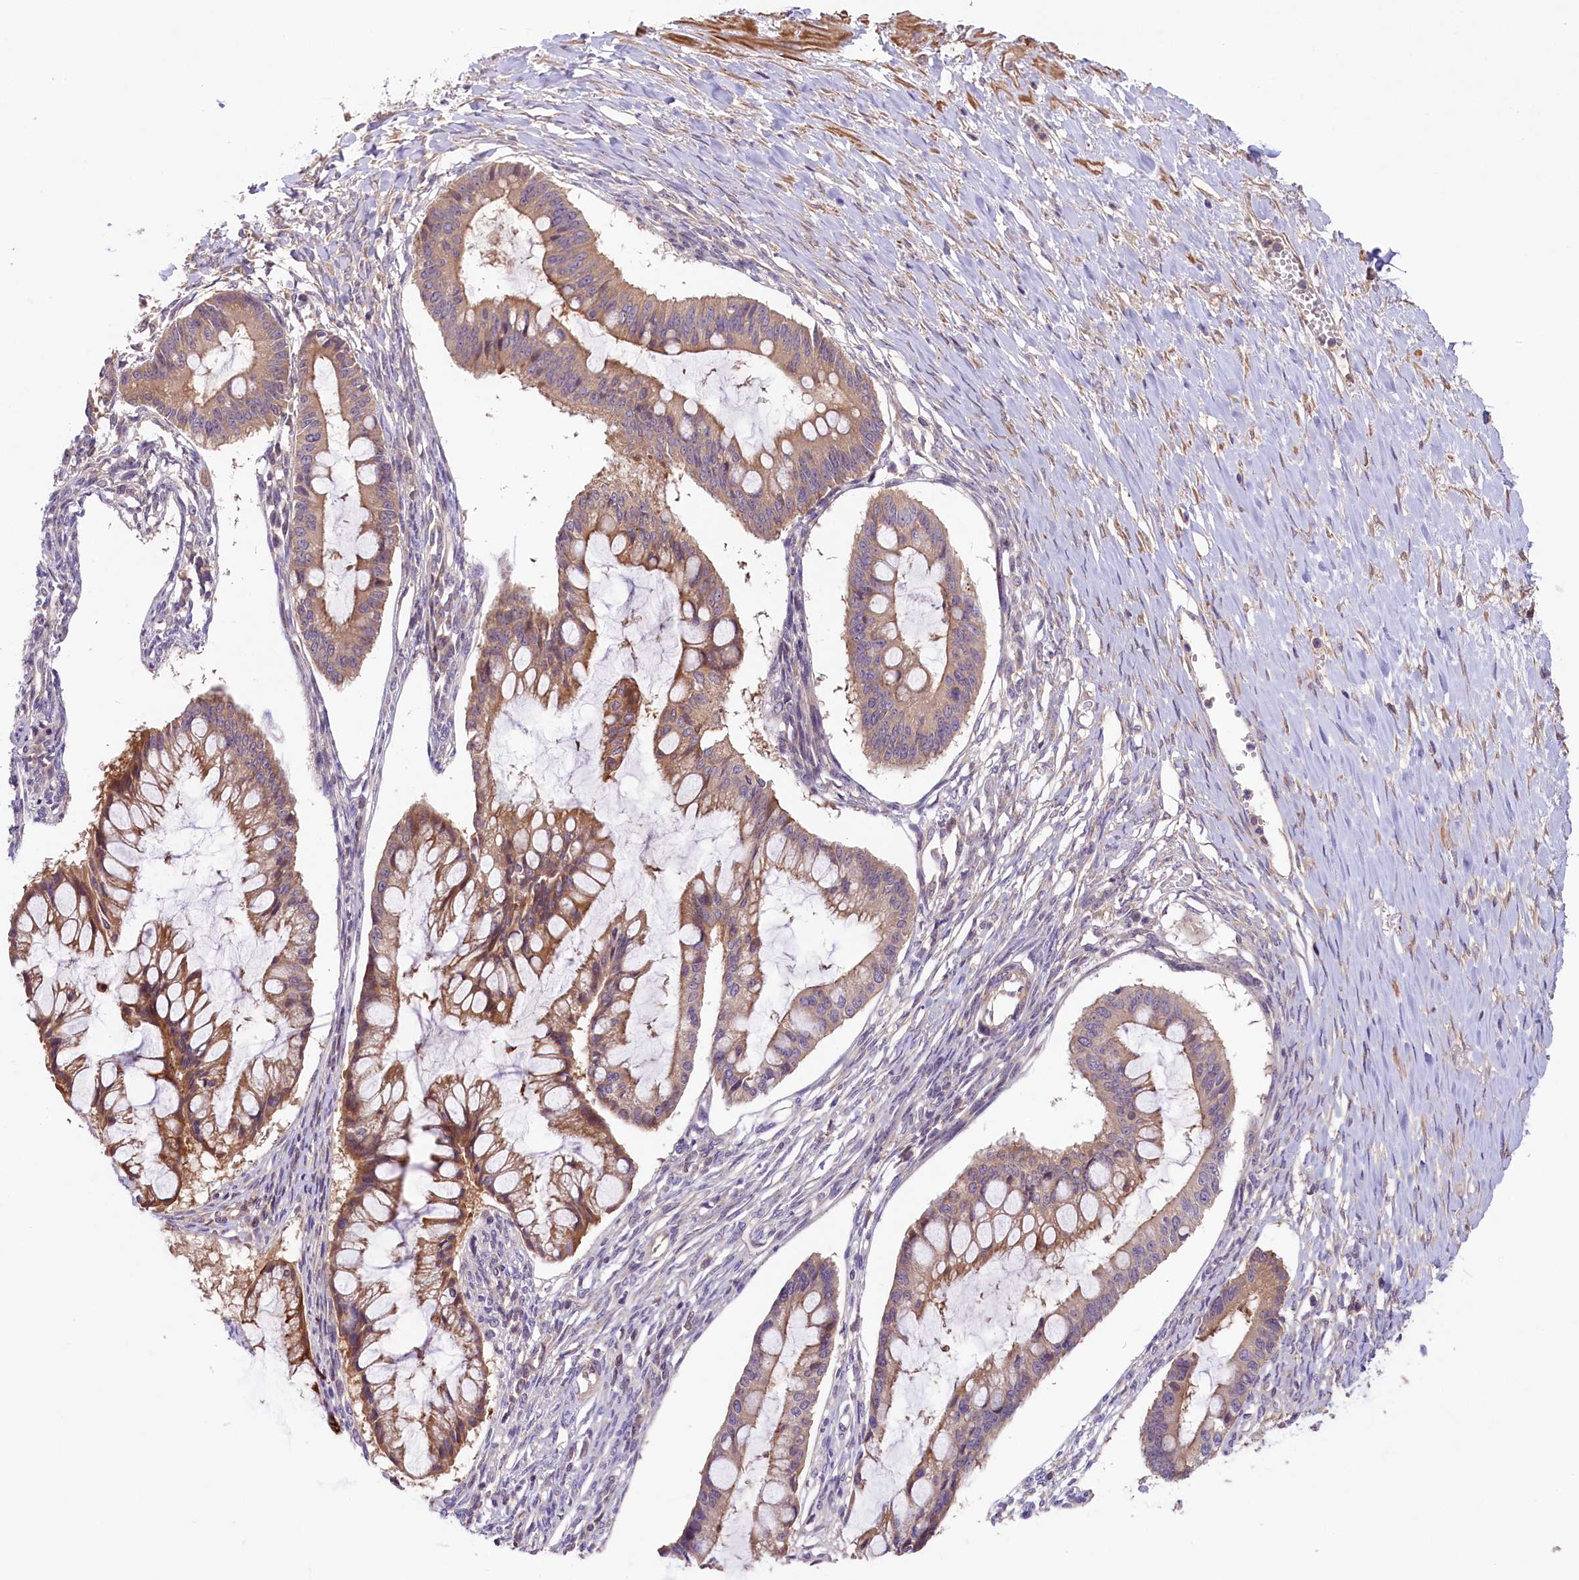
{"staining": {"intensity": "moderate", "quantity": "25%-75%", "location": "cytoplasmic/membranous"}, "tissue": "ovarian cancer", "cell_type": "Tumor cells", "image_type": "cancer", "snomed": [{"axis": "morphology", "description": "Cystadenocarcinoma, mucinous, NOS"}, {"axis": "topography", "description": "Ovary"}], "caption": "This micrograph displays IHC staining of human ovarian mucinous cystadenocarcinoma, with medium moderate cytoplasmic/membranous expression in about 25%-75% of tumor cells.", "gene": "COG8", "patient": {"sex": "female", "age": 73}}